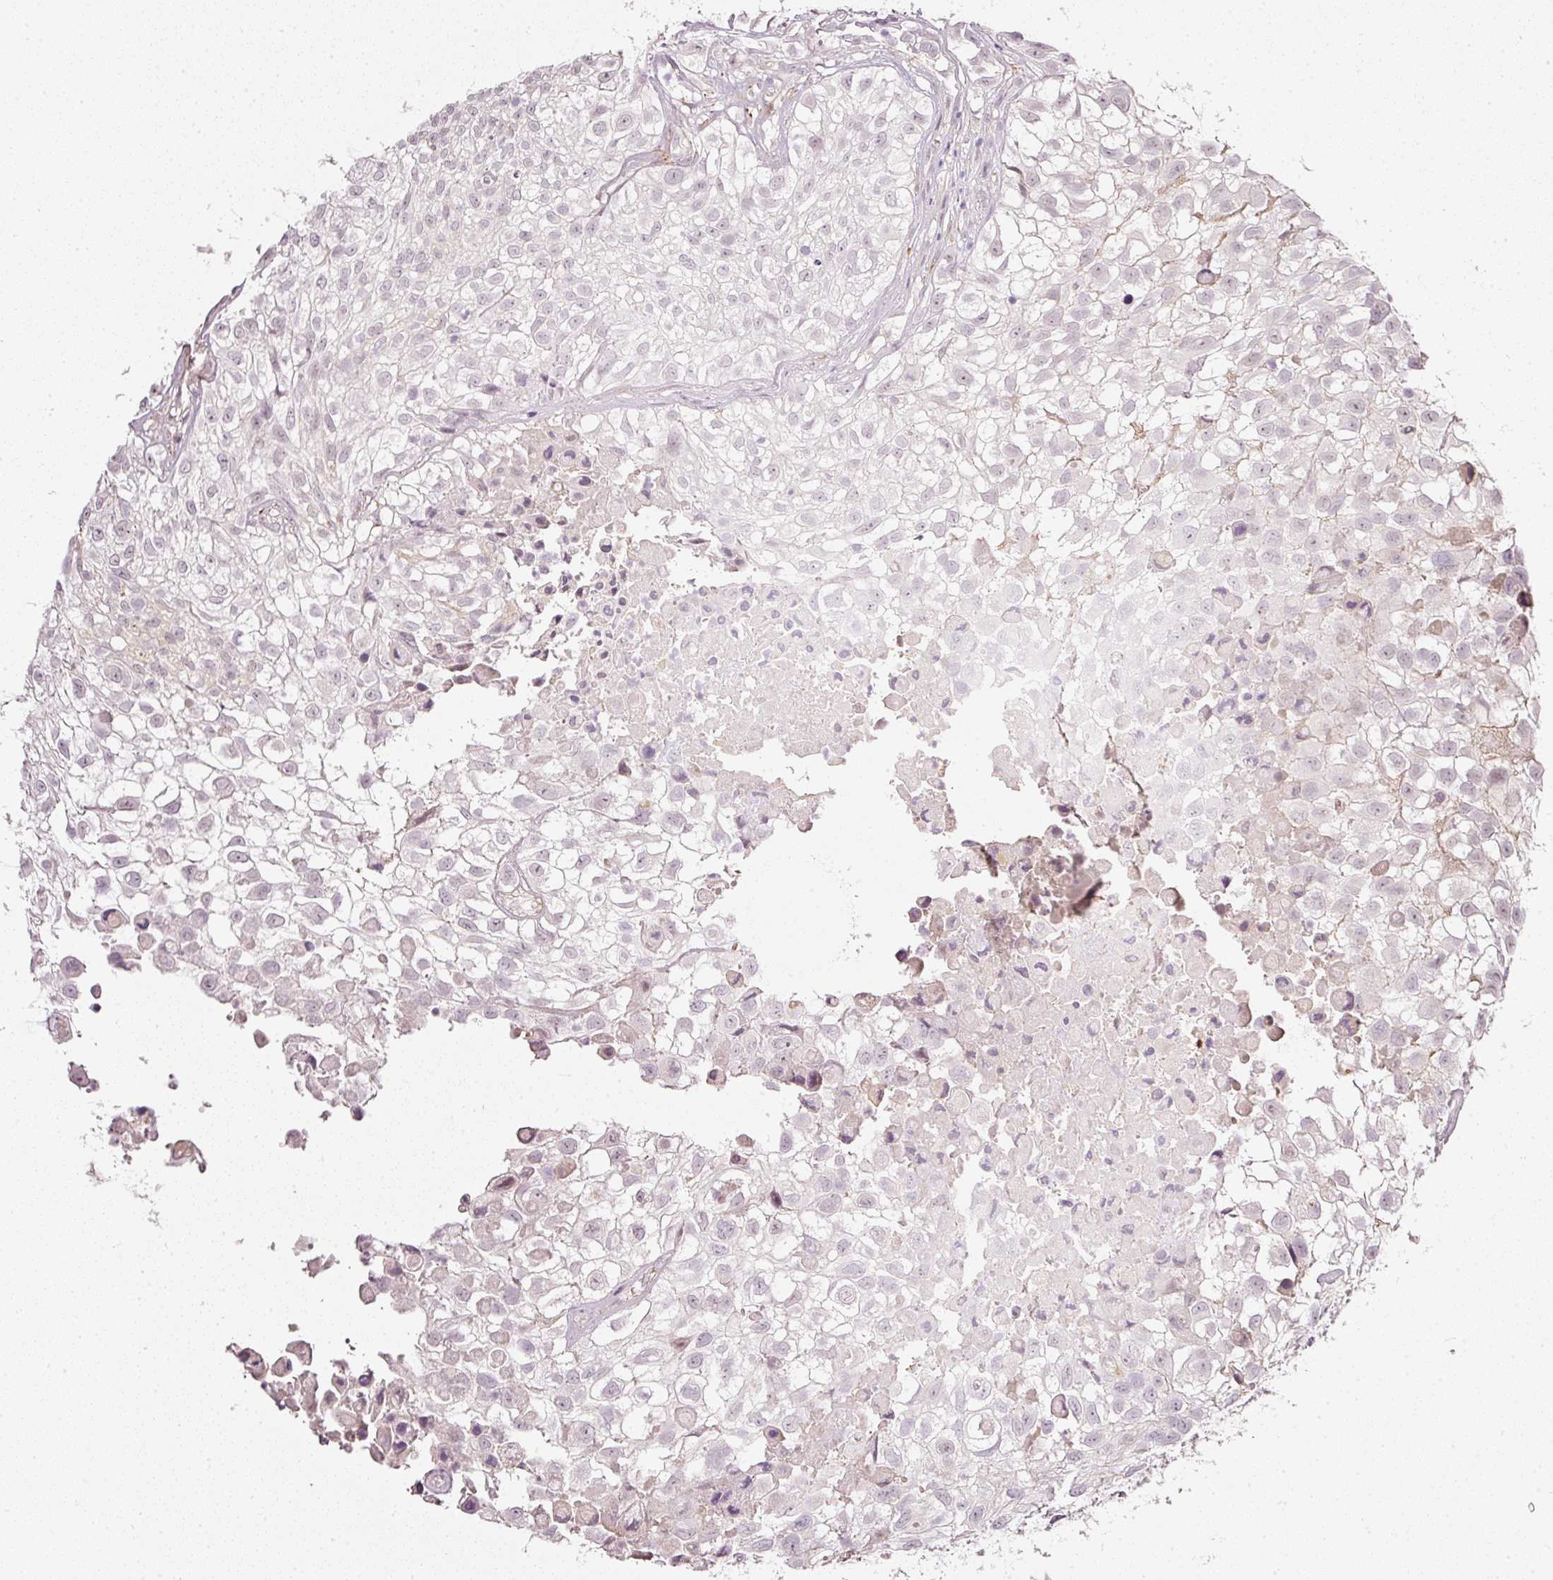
{"staining": {"intensity": "negative", "quantity": "none", "location": "none"}, "tissue": "urothelial cancer", "cell_type": "Tumor cells", "image_type": "cancer", "snomed": [{"axis": "morphology", "description": "Urothelial carcinoma, High grade"}, {"axis": "topography", "description": "Urinary bladder"}], "caption": "The micrograph reveals no significant staining in tumor cells of urothelial carcinoma (high-grade).", "gene": "TOGARAM1", "patient": {"sex": "male", "age": 56}}